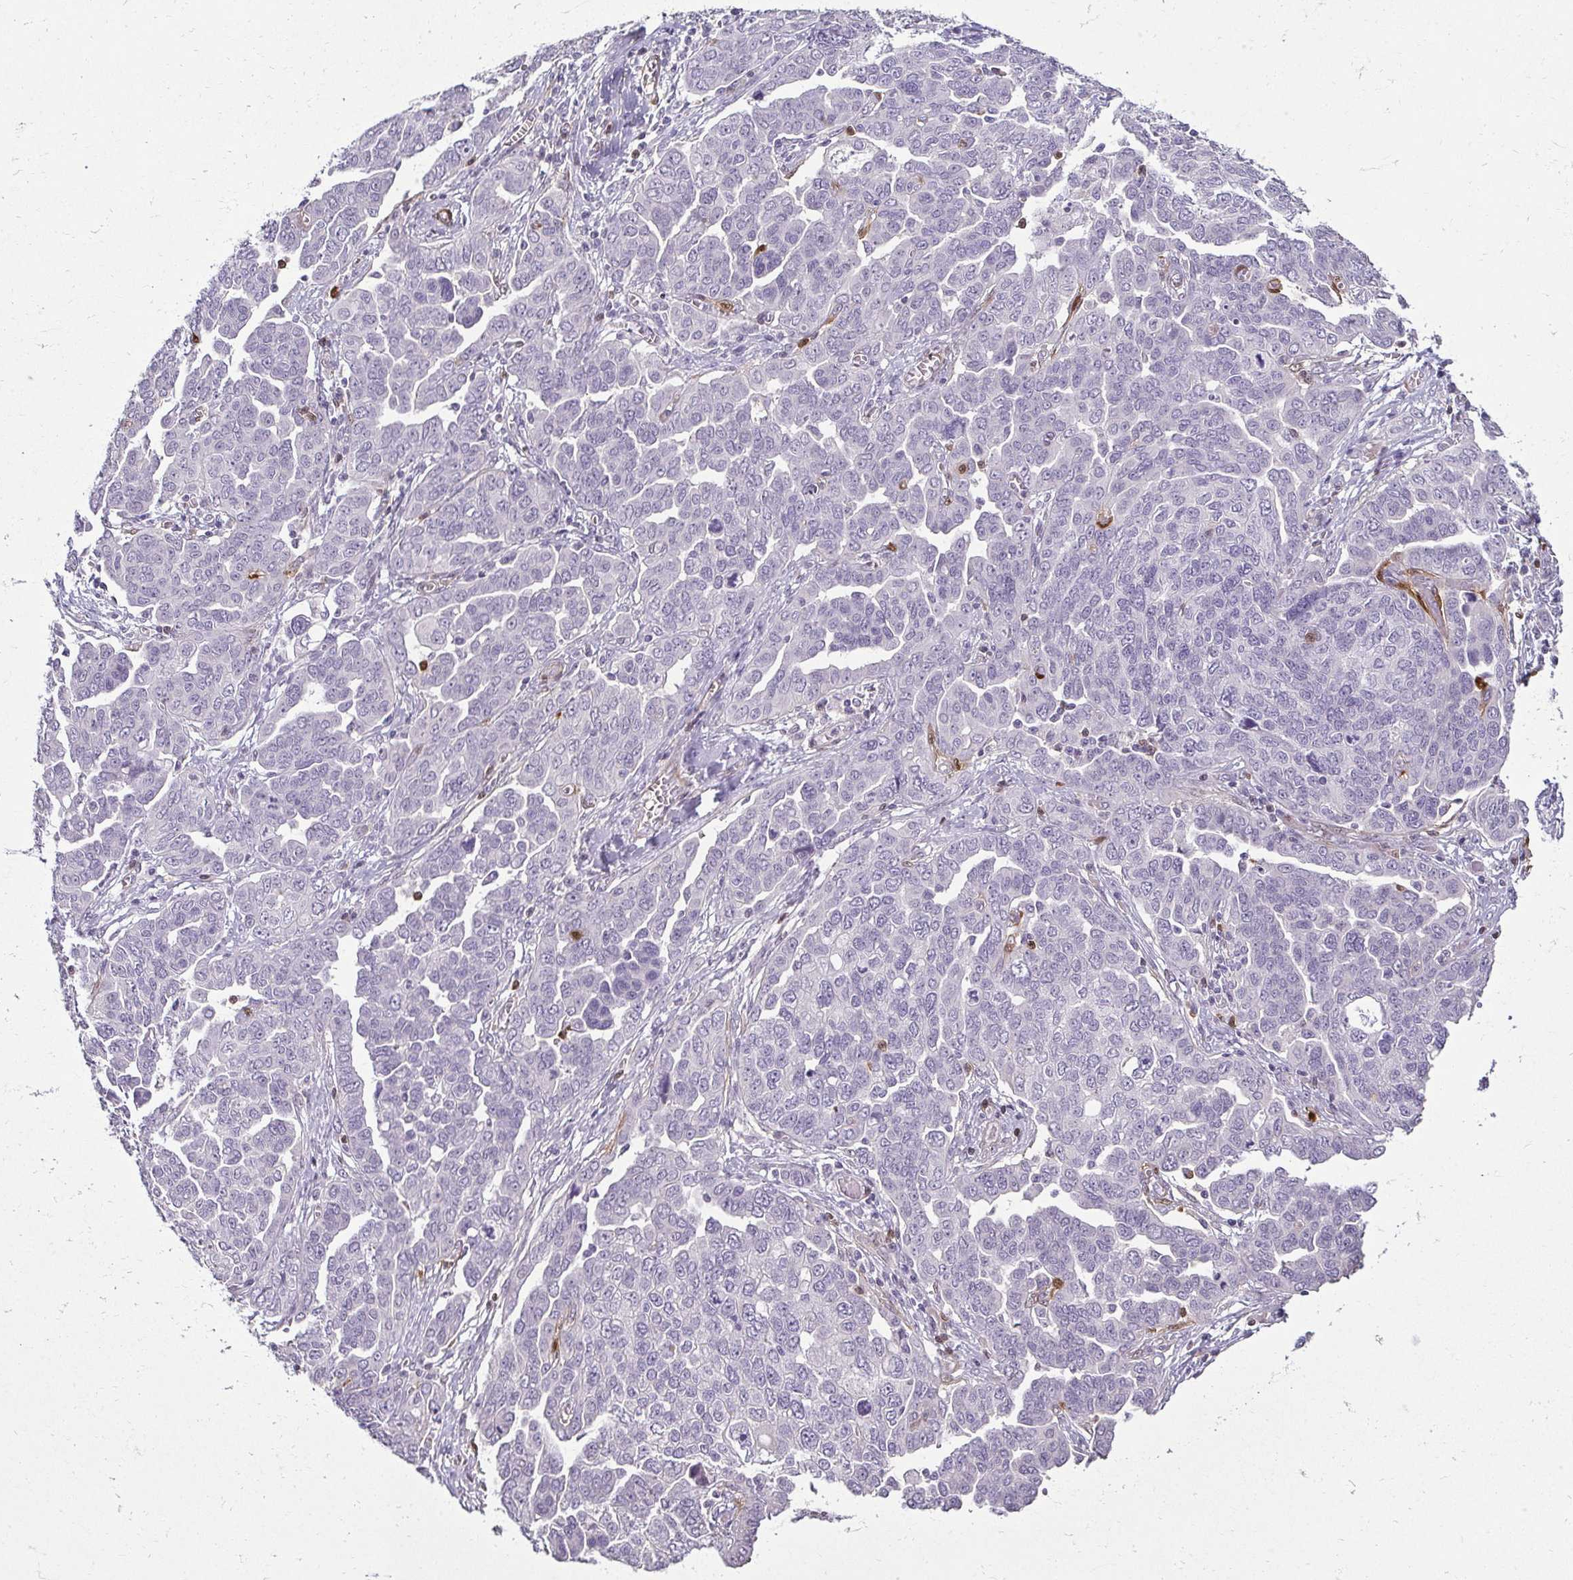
{"staining": {"intensity": "negative", "quantity": "none", "location": "none"}, "tissue": "ovarian cancer", "cell_type": "Tumor cells", "image_type": "cancer", "snomed": [{"axis": "morphology", "description": "Cystadenocarcinoma, serous, NOS"}, {"axis": "topography", "description": "Ovary"}], "caption": "High power microscopy image of an immunohistochemistry (IHC) histopathology image of ovarian cancer (serous cystadenocarcinoma), revealing no significant staining in tumor cells.", "gene": "HOPX", "patient": {"sex": "female", "age": 59}}